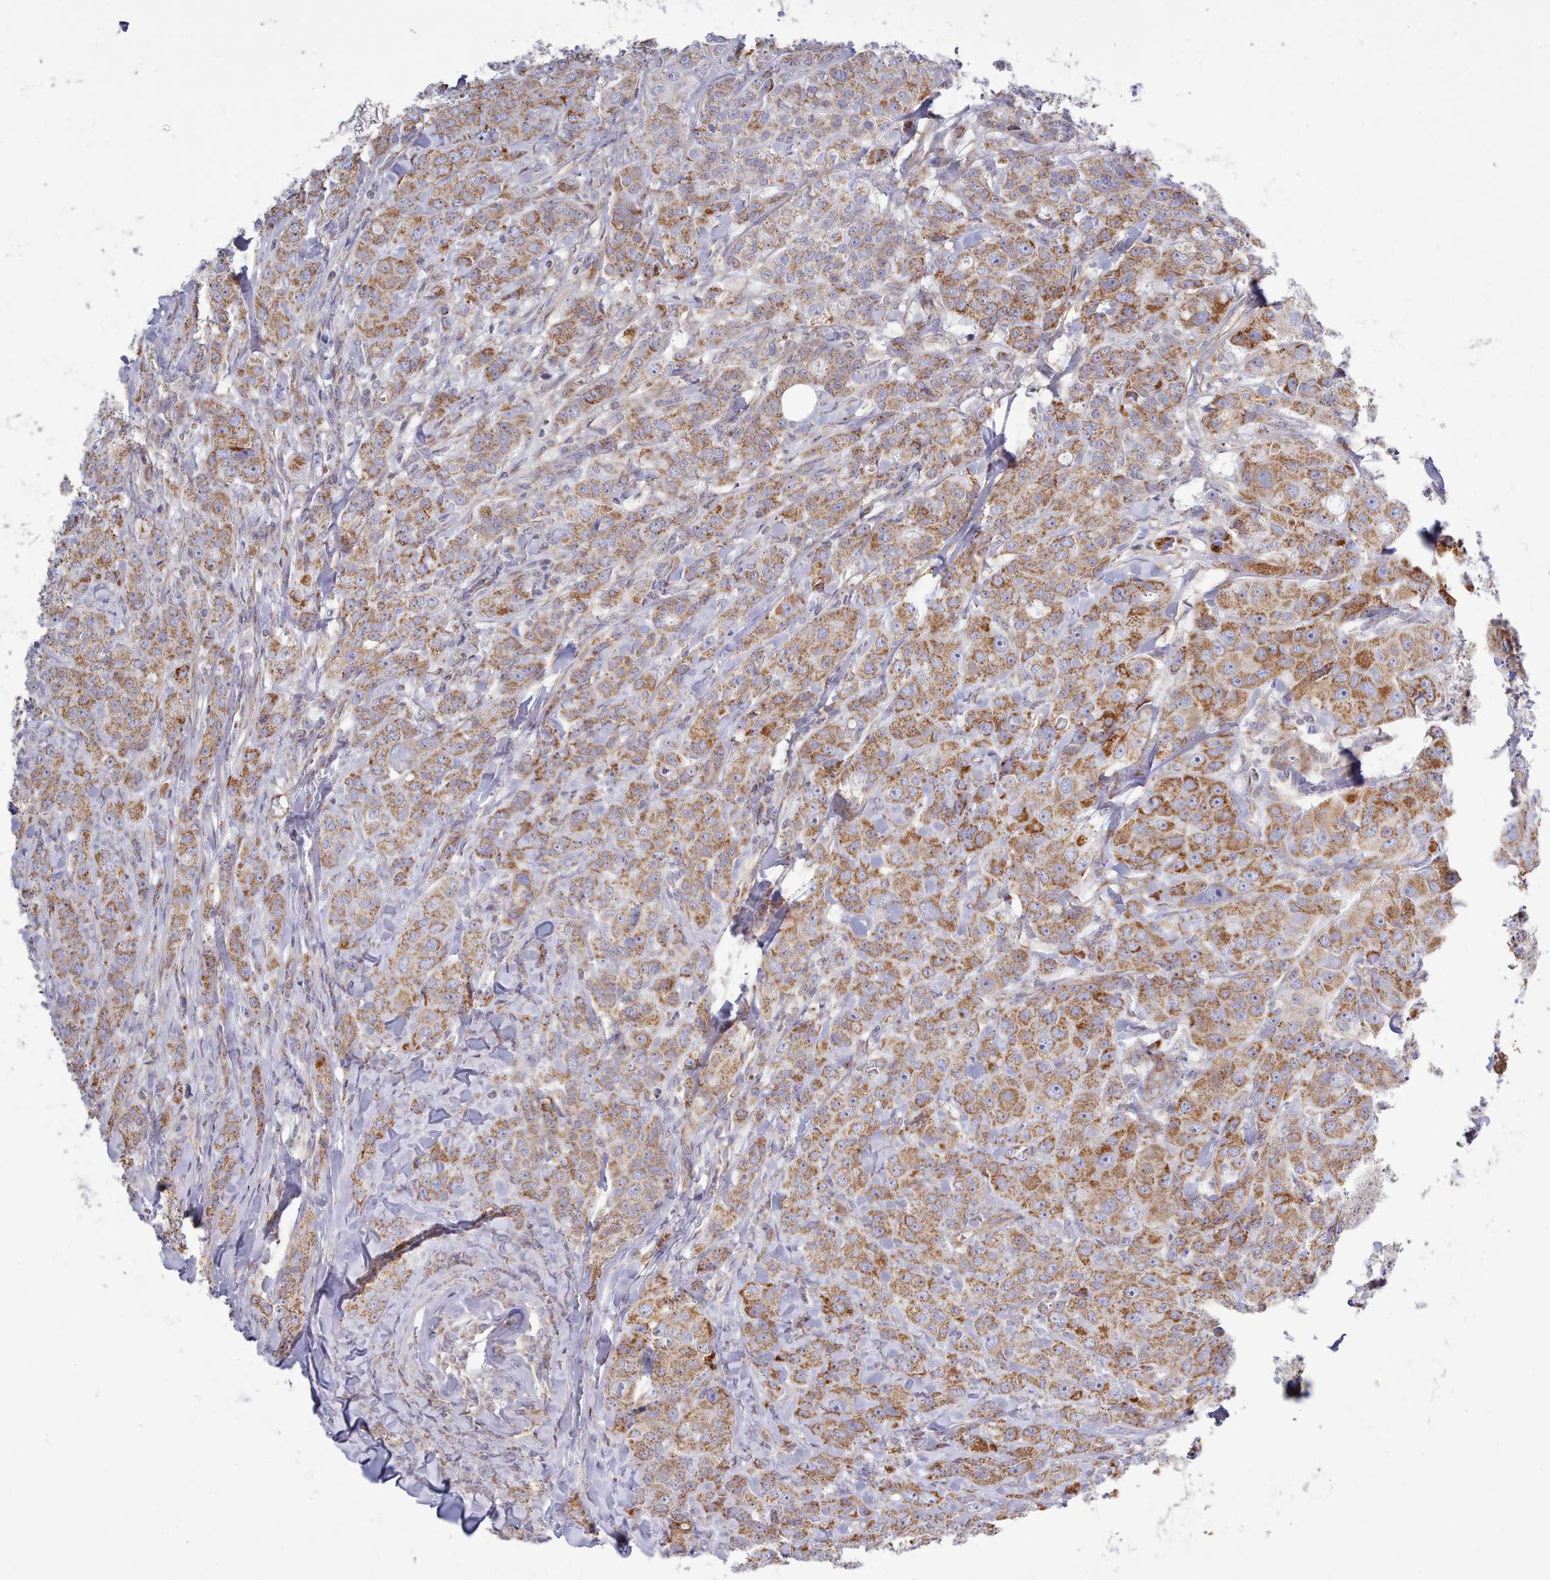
{"staining": {"intensity": "moderate", "quantity": ">75%", "location": "cytoplasmic/membranous"}, "tissue": "breast cancer", "cell_type": "Tumor cells", "image_type": "cancer", "snomed": [{"axis": "morphology", "description": "Duct carcinoma"}, {"axis": "topography", "description": "Breast"}], "caption": "A high-resolution image shows IHC staining of breast cancer, which shows moderate cytoplasmic/membranous expression in approximately >75% of tumor cells.", "gene": "MRPL21", "patient": {"sex": "female", "age": 43}}